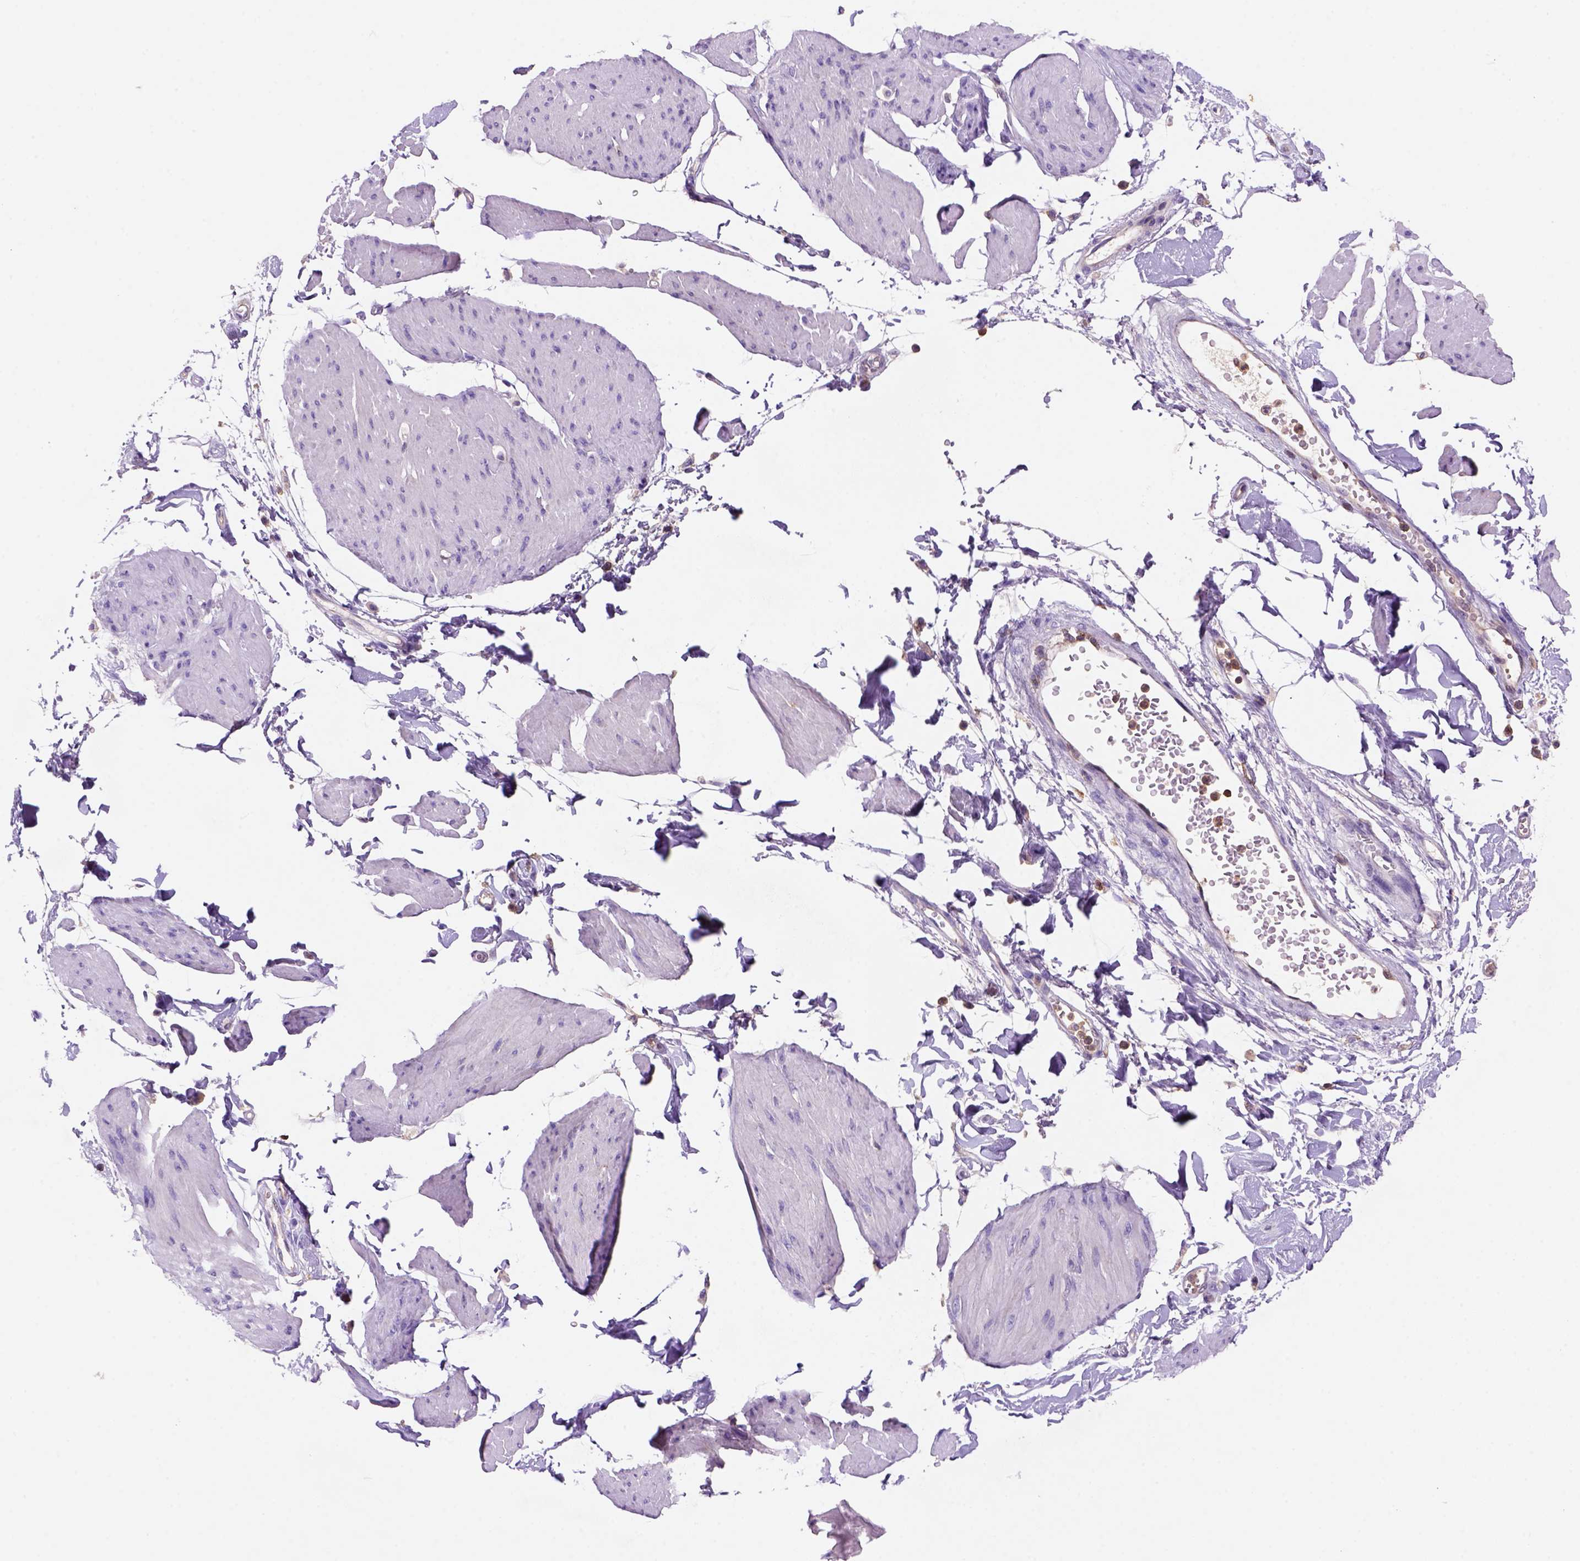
{"staining": {"intensity": "negative", "quantity": "none", "location": "none"}, "tissue": "smooth muscle", "cell_type": "Smooth muscle cells", "image_type": "normal", "snomed": [{"axis": "morphology", "description": "Normal tissue, NOS"}, {"axis": "topography", "description": "Adipose tissue"}, {"axis": "topography", "description": "Smooth muscle"}, {"axis": "topography", "description": "Peripheral nerve tissue"}], "caption": "This is an immunohistochemistry micrograph of unremarkable human smooth muscle. There is no staining in smooth muscle cells.", "gene": "INPP5D", "patient": {"sex": "male", "age": 83}}